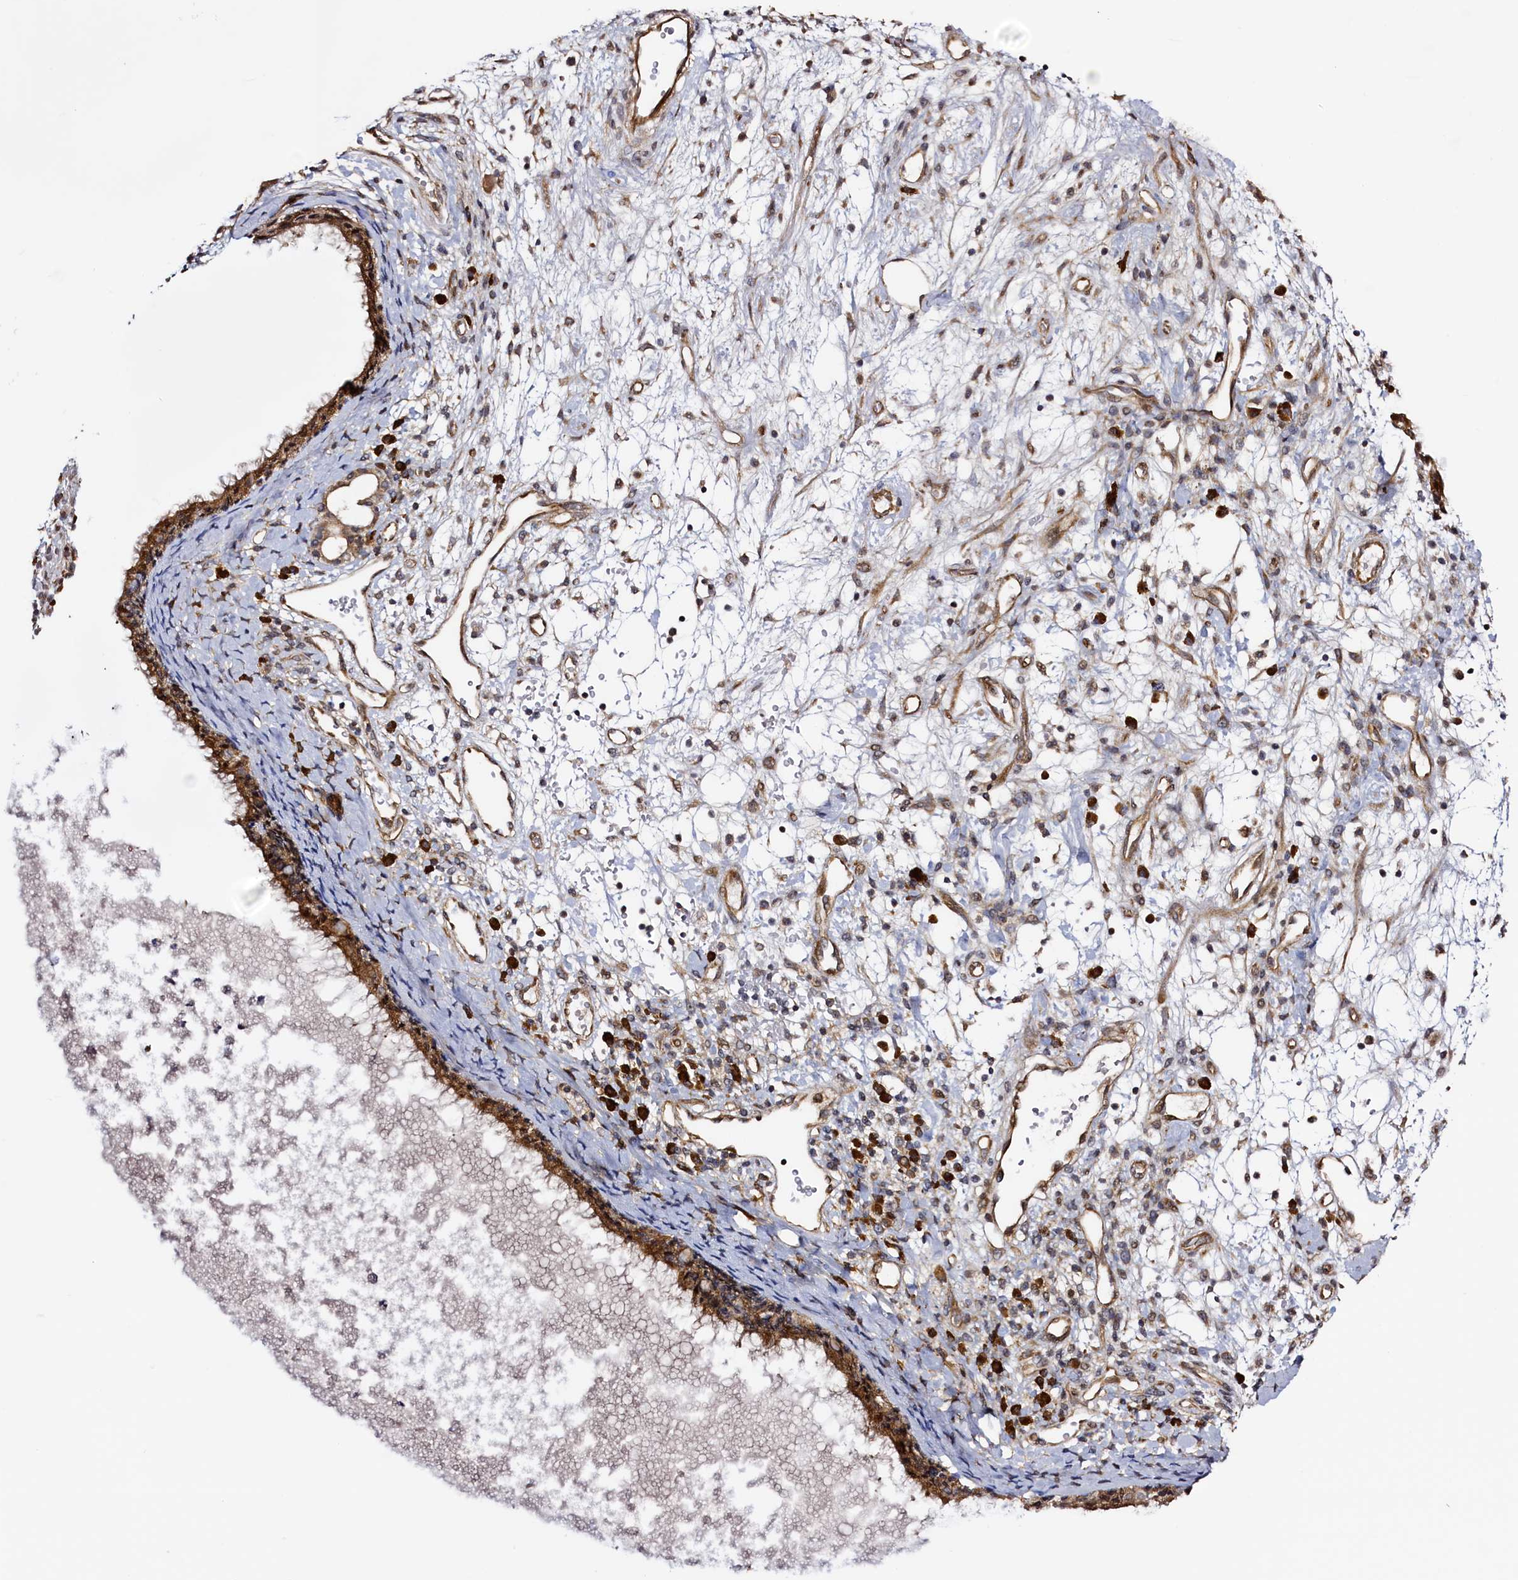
{"staining": {"intensity": "strong", "quantity": ">75%", "location": "cytoplasmic/membranous,nuclear"}, "tissue": "nasopharynx", "cell_type": "Respiratory epithelial cells", "image_type": "normal", "snomed": [{"axis": "morphology", "description": "Normal tissue, NOS"}, {"axis": "topography", "description": "Nasopharynx"}], "caption": "An immunohistochemistry photomicrograph of normal tissue is shown. Protein staining in brown highlights strong cytoplasmic/membranous,nuclear positivity in nasopharynx within respiratory epithelial cells. The protein of interest is stained brown, and the nuclei are stained in blue (DAB IHC with brightfield microscopy, high magnification).", "gene": "RBFA", "patient": {"sex": "male", "age": 22}}